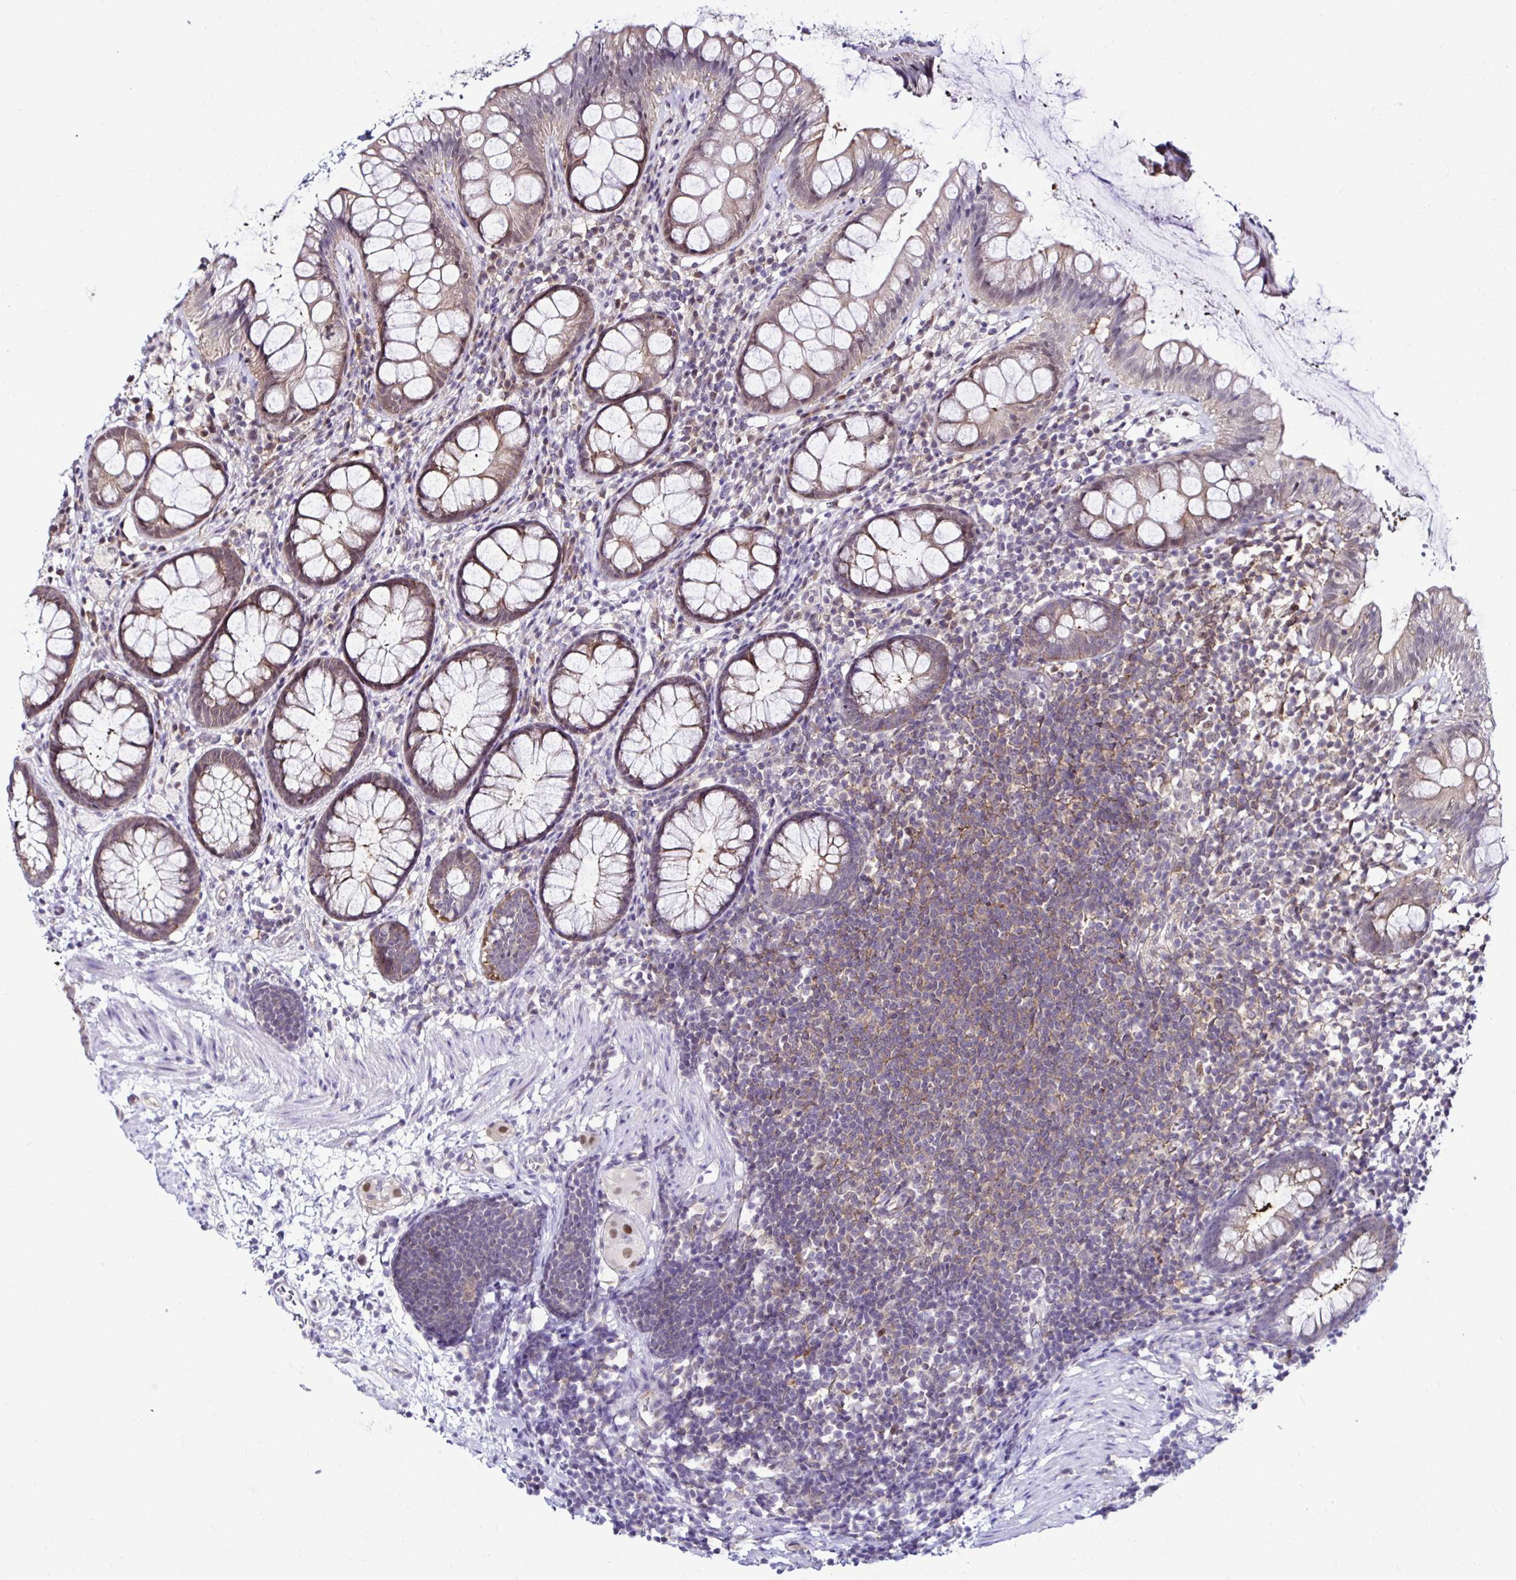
{"staining": {"intensity": "weak", "quantity": ">75%", "location": "cytoplasmic/membranous"}, "tissue": "rectum", "cell_type": "Glandular cells", "image_type": "normal", "snomed": [{"axis": "morphology", "description": "Normal tissue, NOS"}, {"axis": "topography", "description": "Rectum"}], "caption": "Rectum stained with DAB (3,3'-diaminobenzidine) IHC demonstrates low levels of weak cytoplasmic/membranous expression in approximately >75% of glandular cells. The staining is performed using DAB brown chromogen to label protein expression. The nuclei are counter-stained blue using hematoxylin.", "gene": "PSMD3", "patient": {"sex": "female", "age": 62}}